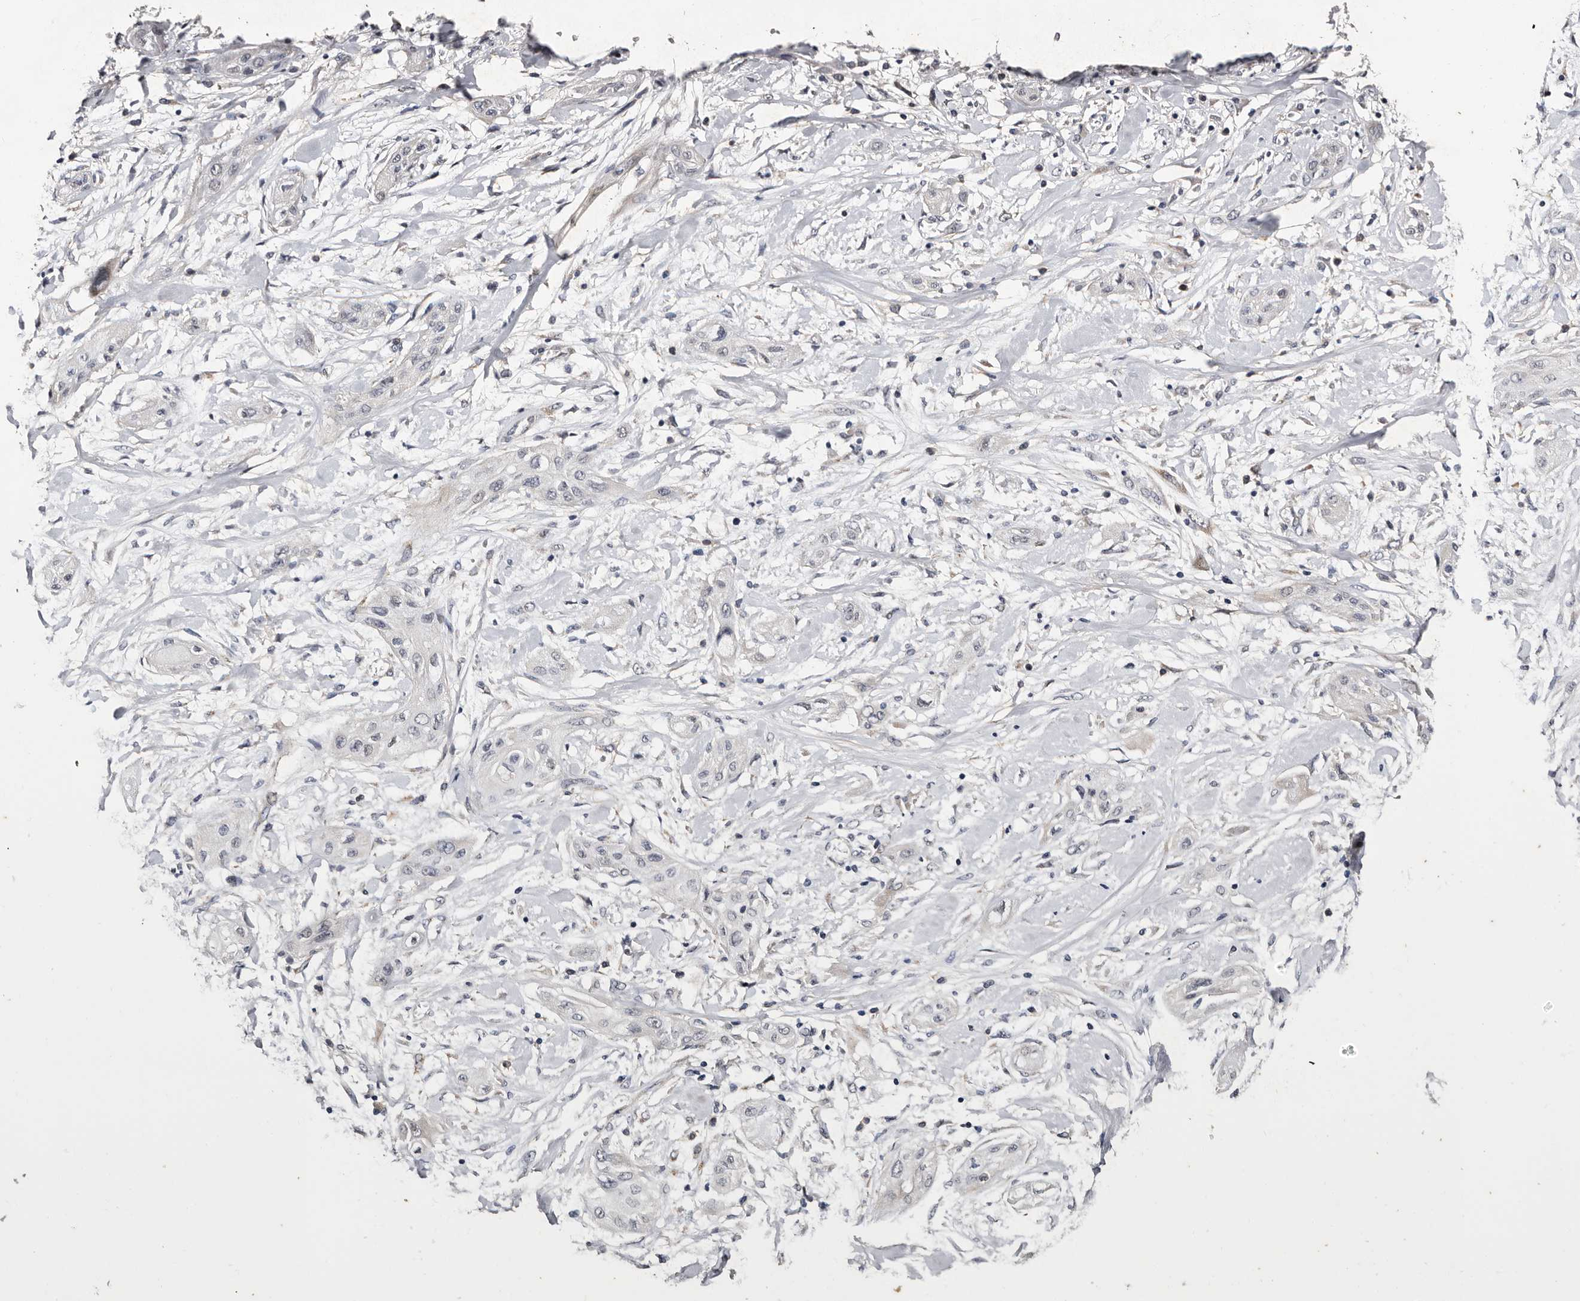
{"staining": {"intensity": "negative", "quantity": "none", "location": "none"}, "tissue": "lung cancer", "cell_type": "Tumor cells", "image_type": "cancer", "snomed": [{"axis": "morphology", "description": "Squamous cell carcinoma, NOS"}, {"axis": "topography", "description": "Lung"}], "caption": "Protein analysis of squamous cell carcinoma (lung) reveals no significant positivity in tumor cells.", "gene": "ARMCX2", "patient": {"sex": "female", "age": 47}}